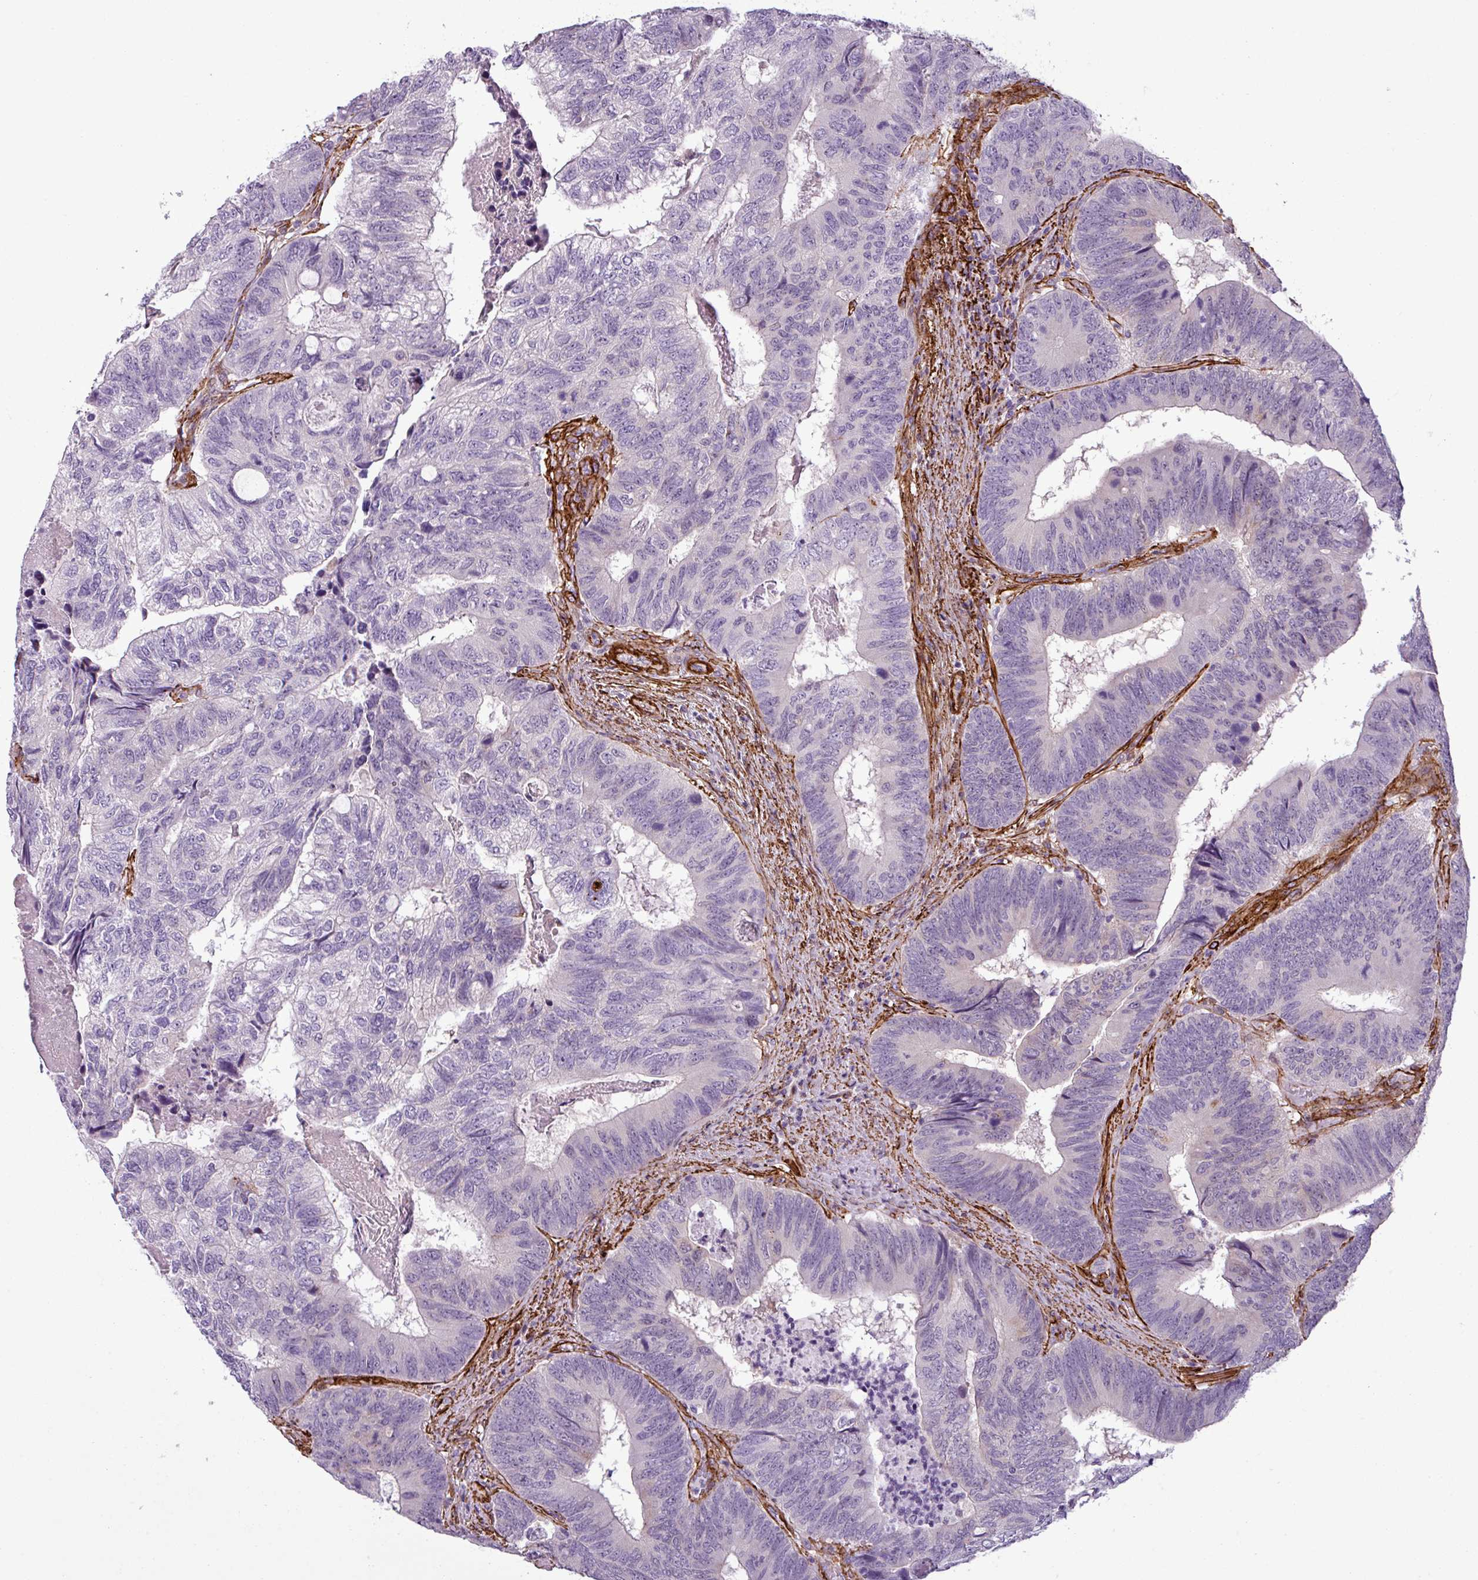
{"staining": {"intensity": "negative", "quantity": "none", "location": "none"}, "tissue": "colorectal cancer", "cell_type": "Tumor cells", "image_type": "cancer", "snomed": [{"axis": "morphology", "description": "Adenocarcinoma, NOS"}, {"axis": "topography", "description": "Colon"}], "caption": "Immunohistochemistry photomicrograph of neoplastic tissue: colorectal cancer (adenocarcinoma) stained with DAB reveals no significant protein positivity in tumor cells. (DAB immunohistochemistry visualized using brightfield microscopy, high magnification).", "gene": "ATP10A", "patient": {"sex": "female", "age": 67}}